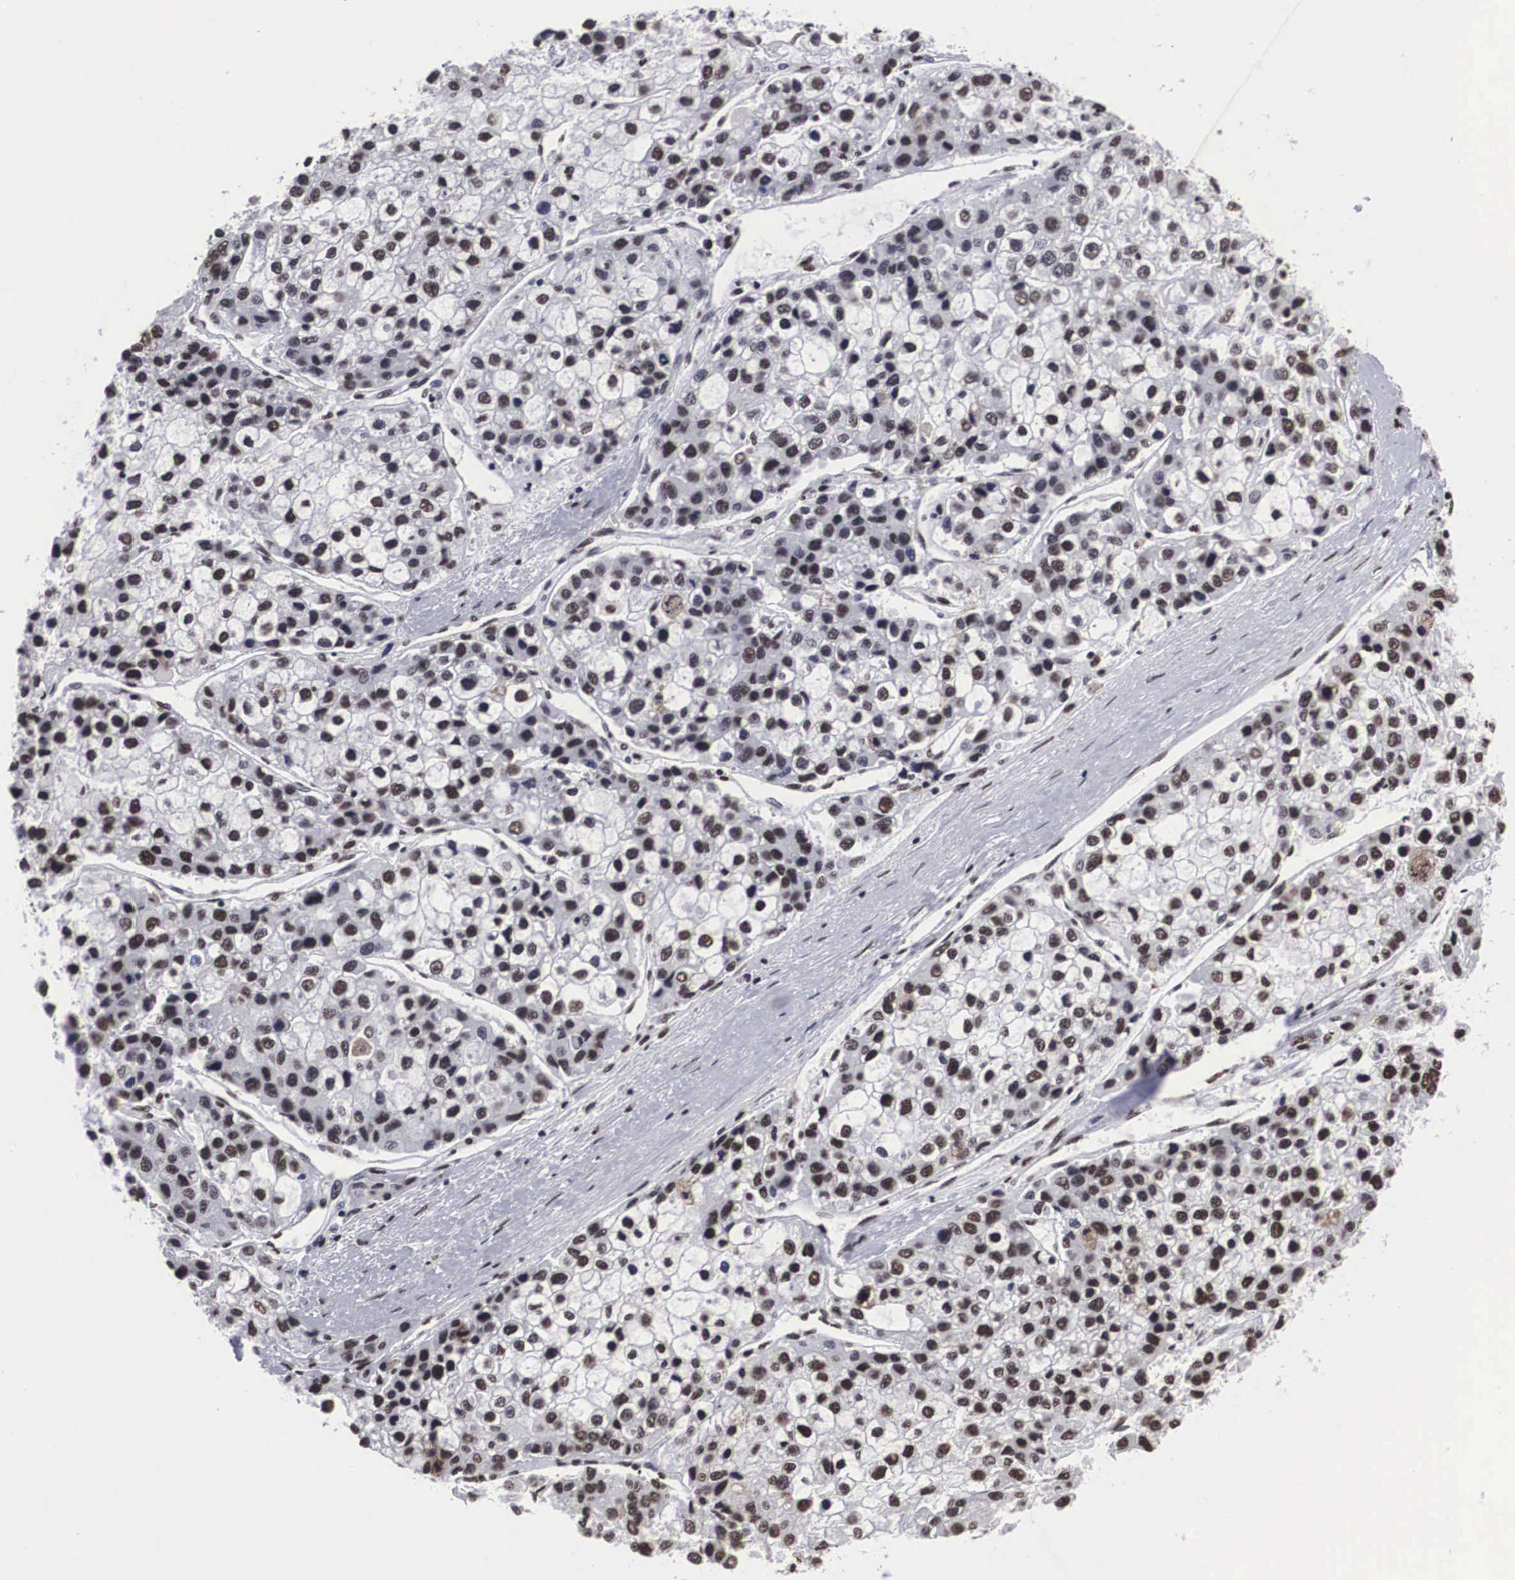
{"staining": {"intensity": "weak", "quantity": ">75%", "location": "nuclear"}, "tissue": "liver cancer", "cell_type": "Tumor cells", "image_type": "cancer", "snomed": [{"axis": "morphology", "description": "Carcinoma, Hepatocellular, NOS"}, {"axis": "topography", "description": "Liver"}], "caption": "A micrograph of hepatocellular carcinoma (liver) stained for a protein shows weak nuclear brown staining in tumor cells. Ihc stains the protein in brown and the nuclei are stained blue.", "gene": "ACIN1", "patient": {"sex": "female", "age": 66}}